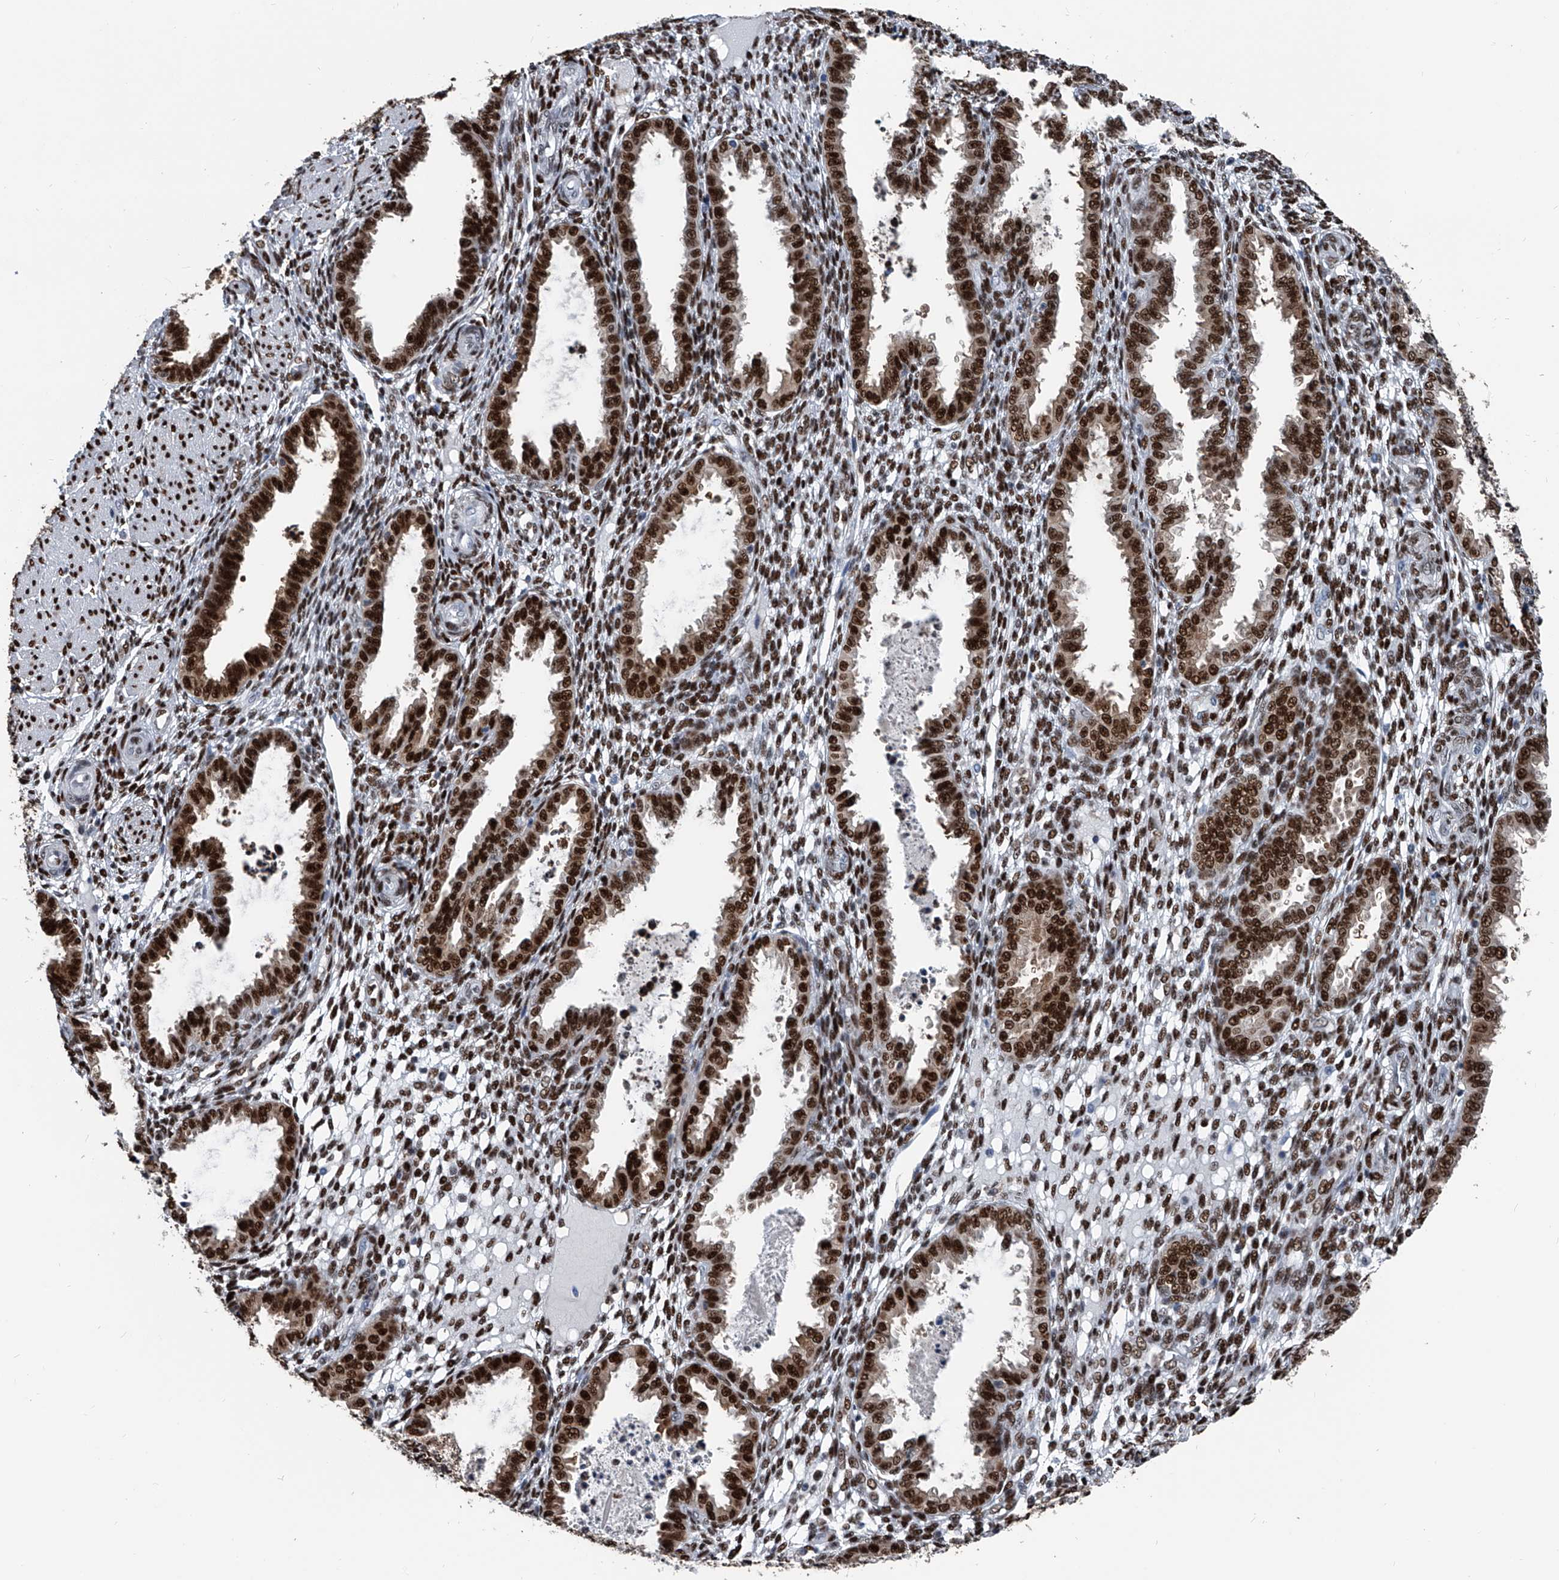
{"staining": {"intensity": "moderate", "quantity": ">75%", "location": "cytoplasmic/membranous"}, "tissue": "endometrium", "cell_type": "Cells in endometrial stroma", "image_type": "normal", "snomed": [{"axis": "morphology", "description": "Normal tissue, NOS"}, {"axis": "topography", "description": "Endometrium"}], "caption": "Immunohistochemical staining of benign human endometrium displays medium levels of moderate cytoplasmic/membranous staining in about >75% of cells in endometrial stroma.", "gene": "FKBP5", "patient": {"sex": "female", "age": 33}}